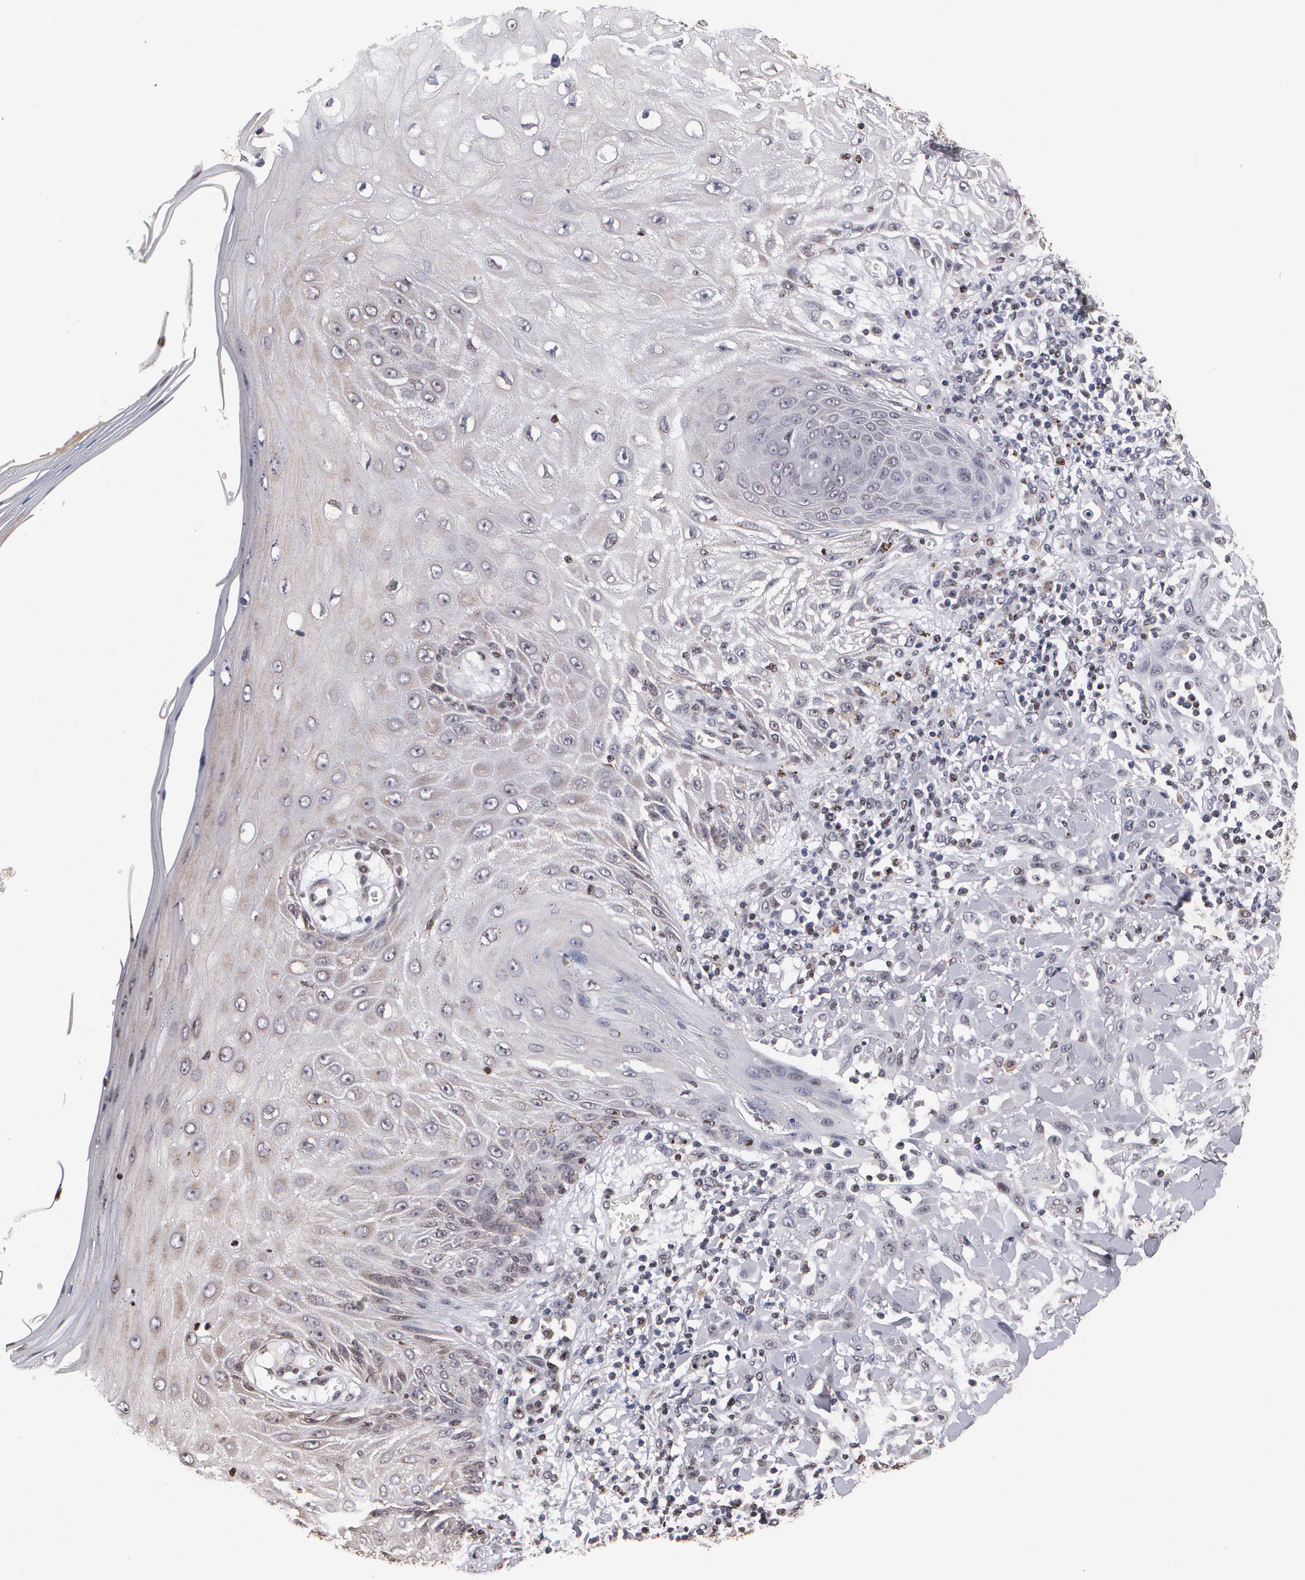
{"staining": {"intensity": "negative", "quantity": "none", "location": "none"}, "tissue": "skin cancer", "cell_type": "Tumor cells", "image_type": "cancer", "snomed": [{"axis": "morphology", "description": "Squamous cell carcinoma, NOS"}, {"axis": "topography", "description": "Skin"}], "caption": "Immunohistochemistry (IHC) photomicrograph of neoplastic tissue: skin cancer (squamous cell carcinoma) stained with DAB (3,3'-diaminobenzidine) shows no significant protein positivity in tumor cells. Nuclei are stained in blue.", "gene": "MVP", "patient": {"sex": "male", "age": 24}}